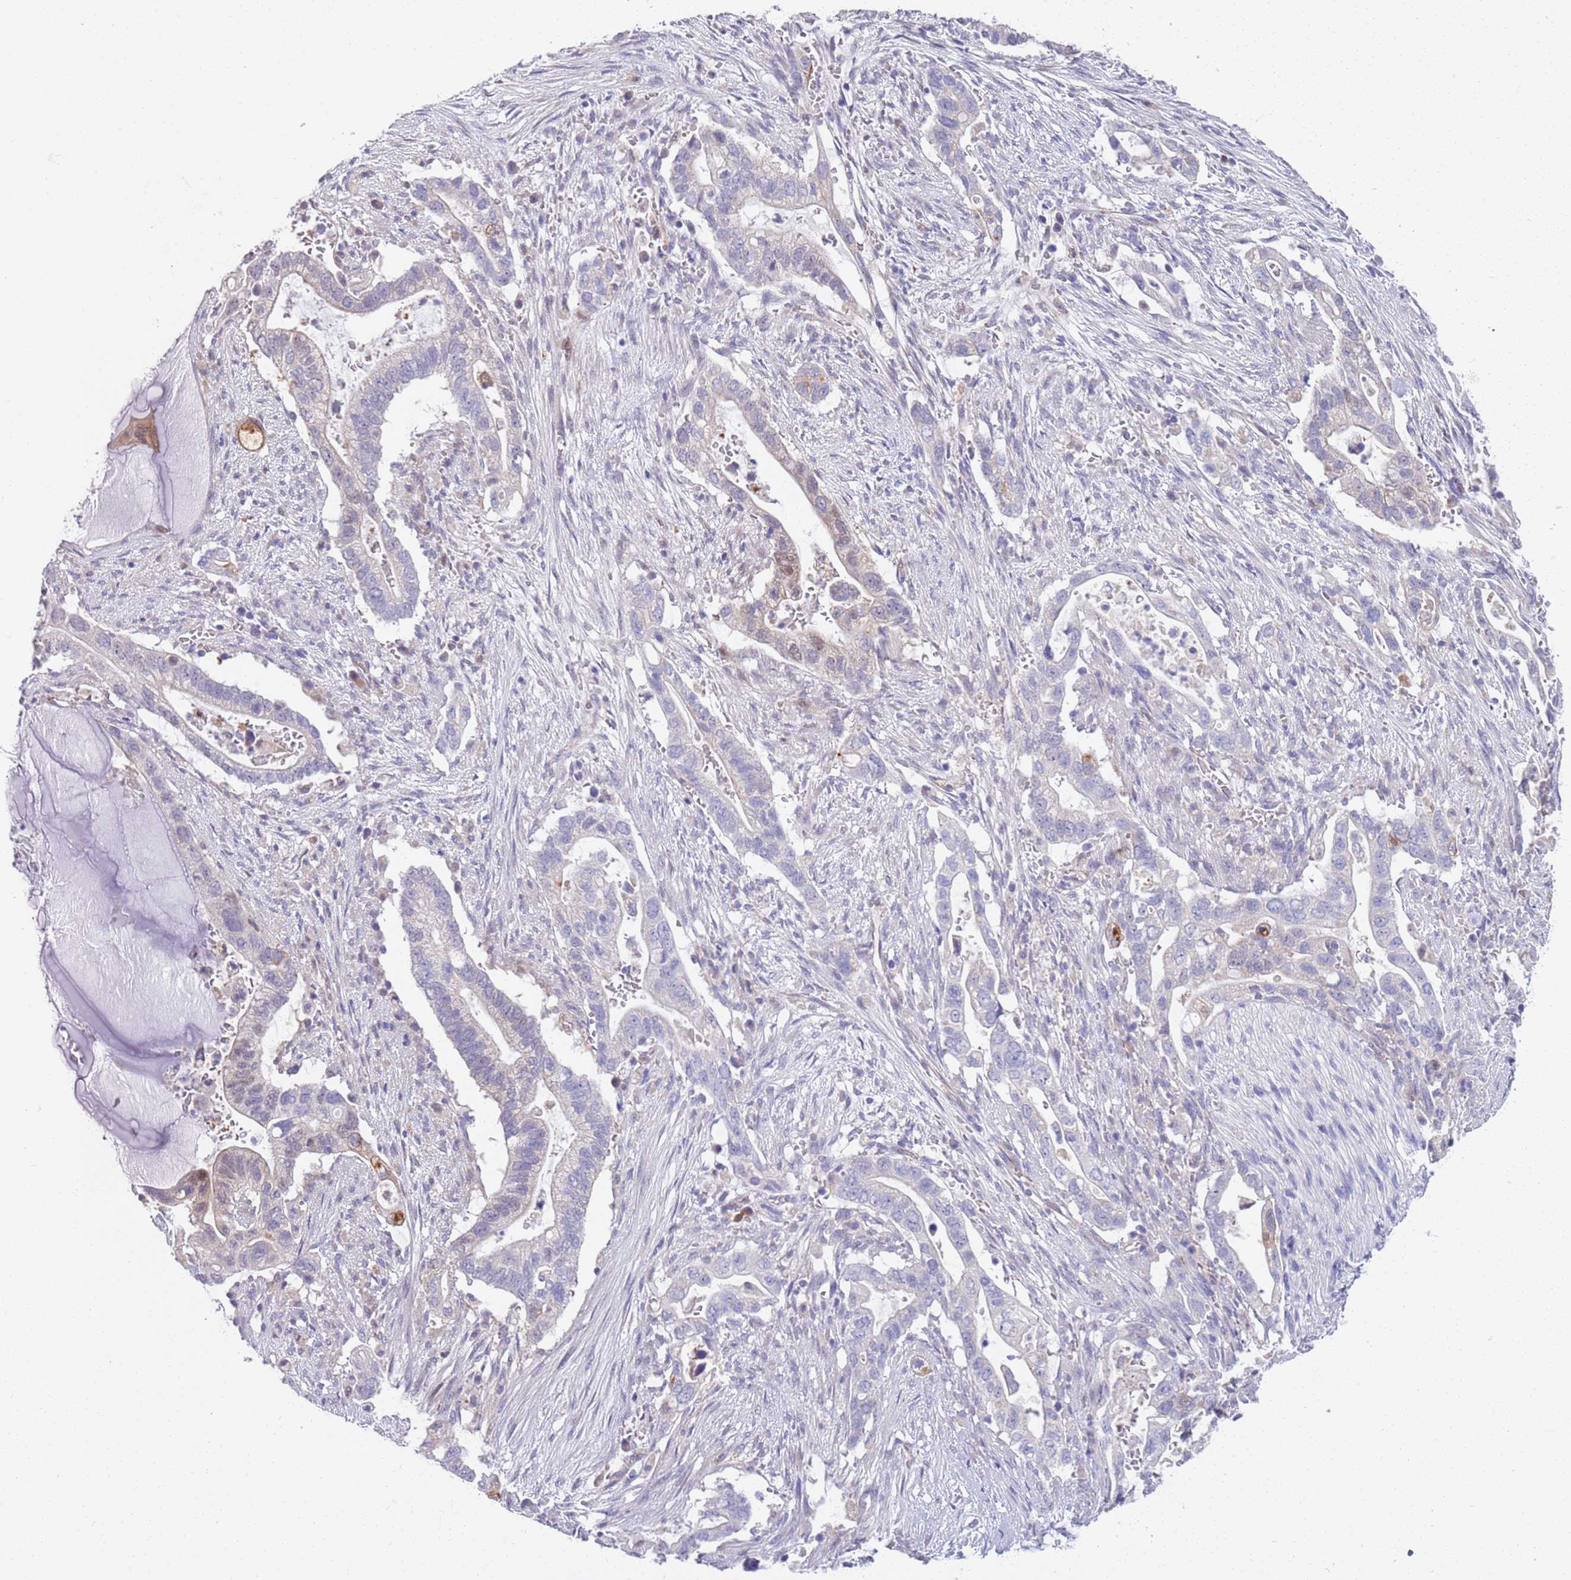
{"staining": {"intensity": "negative", "quantity": "none", "location": "none"}, "tissue": "pancreatic cancer", "cell_type": "Tumor cells", "image_type": "cancer", "snomed": [{"axis": "morphology", "description": "Adenocarcinoma, NOS"}, {"axis": "topography", "description": "Pancreas"}], "caption": "Immunohistochemical staining of human adenocarcinoma (pancreatic) exhibits no significant expression in tumor cells.", "gene": "BRMS1L", "patient": {"sex": "female", "age": 72}}